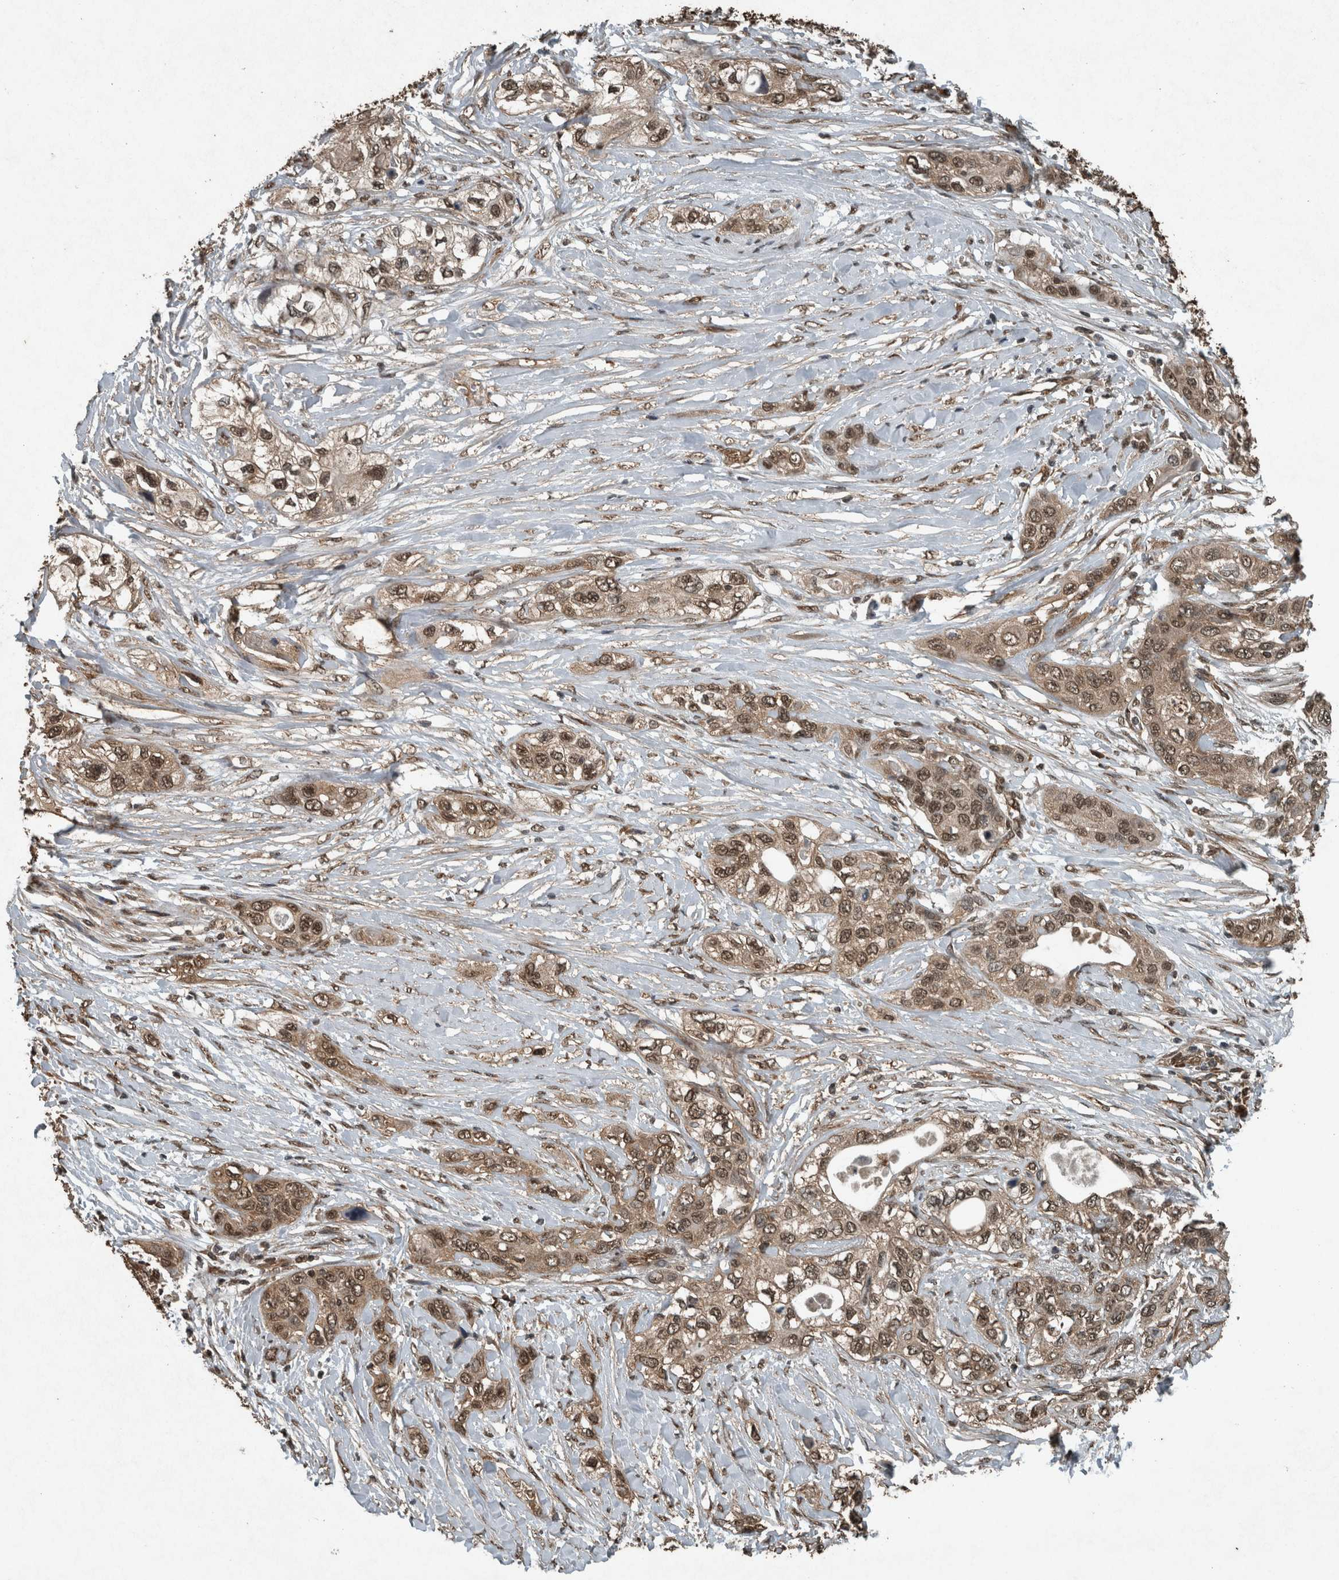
{"staining": {"intensity": "moderate", "quantity": ">75%", "location": "cytoplasmic/membranous,nuclear"}, "tissue": "pancreatic cancer", "cell_type": "Tumor cells", "image_type": "cancer", "snomed": [{"axis": "morphology", "description": "Adenocarcinoma, NOS"}, {"axis": "topography", "description": "Pancreas"}], "caption": "Immunohistochemistry (IHC) of pancreatic adenocarcinoma reveals medium levels of moderate cytoplasmic/membranous and nuclear staining in approximately >75% of tumor cells.", "gene": "ARHGEF12", "patient": {"sex": "female", "age": 70}}